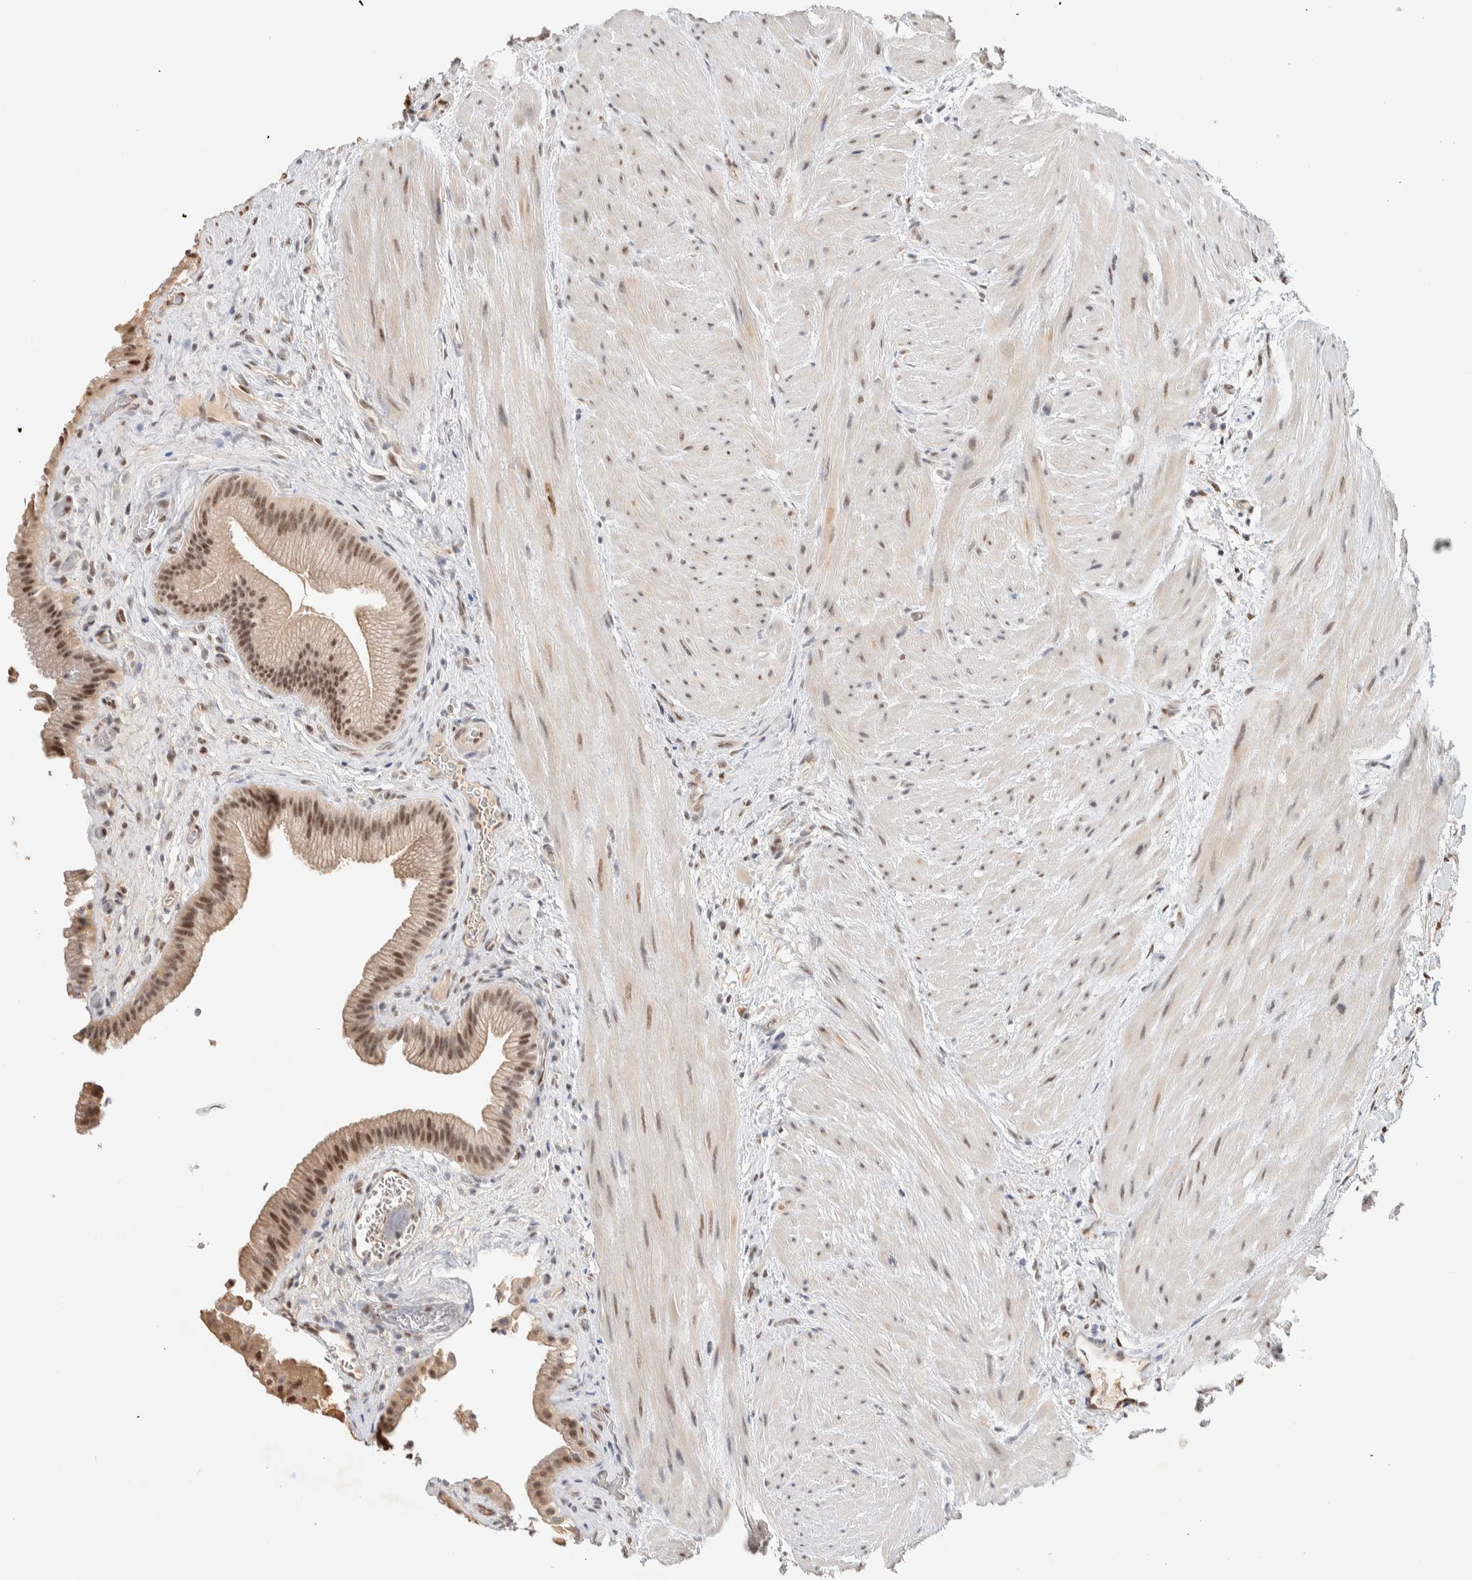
{"staining": {"intensity": "moderate", "quantity": ">75%", "location": "cytoplasmic/membranous,nuclear"}, "tissue": "gallbladder", "cell_type": "Glandular cells", "image_type": "normal", "snomed": [{"axis": "morphology", "description": "Normal tissue, NOS"}, {"axis": "topography", "description": "Gallbladder"}], "caption": "IHC staining of normal gallbladder, which shows medium levels of moderate cytoplasmic/membranous,nuclear expression in approximately >75% of glandular cells indicating moderate cytoplasmic/membranous,nuclear protein positivity. The staining was performed using DAB (brown) for protein detection and nuclei were counterstained in hematoxylin (blue).", "gene": "PUS7", "patient": {"sex": "male", "age": 49}}